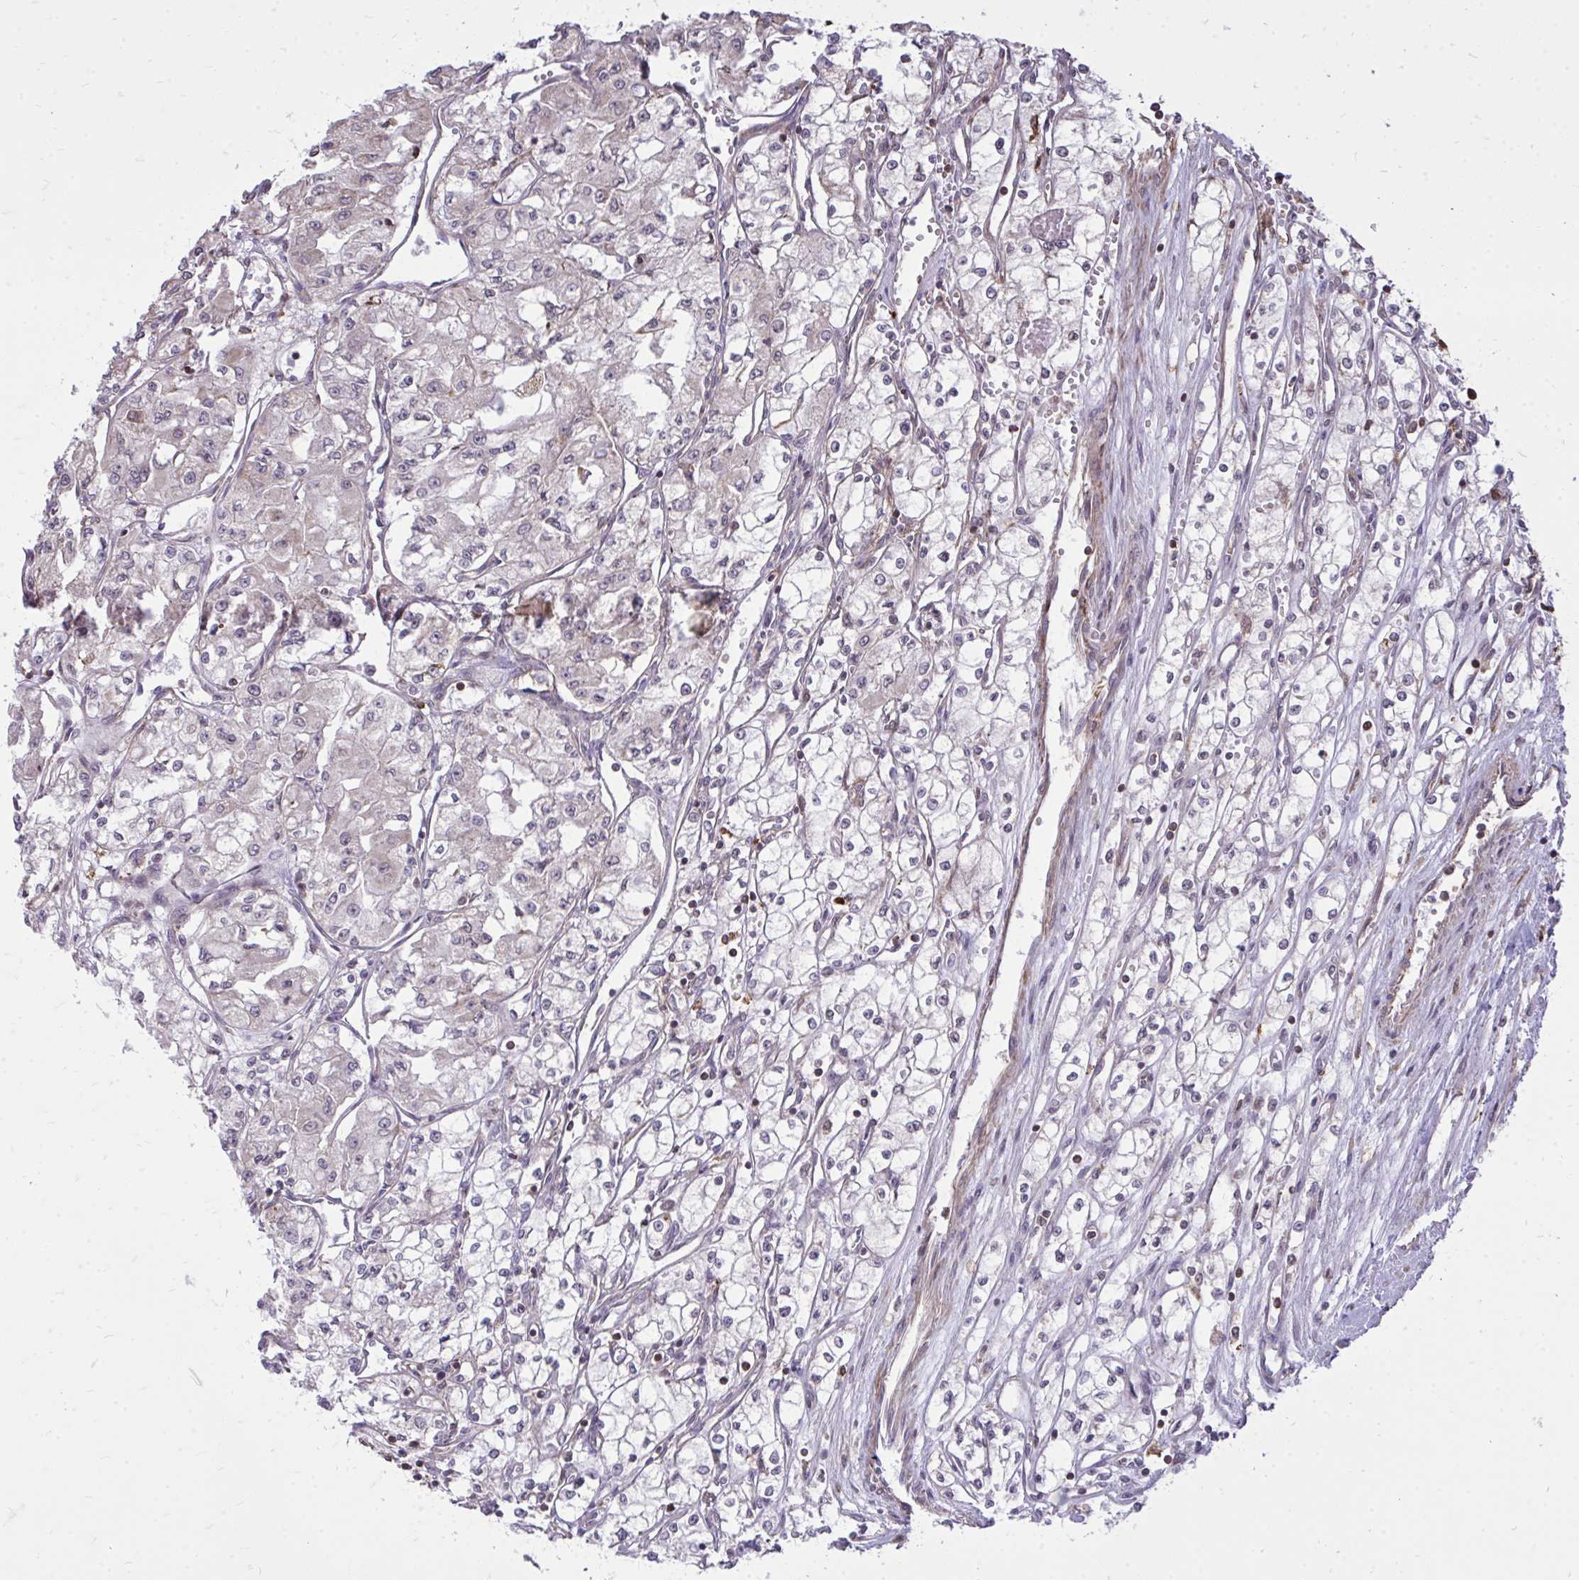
{"staining": {"intensity": "negative", "quantity": "none", "location": "none"}, "tissue": "renal cancer", "cell_type": "Tumor cells", "image_type": "cancer", "snomed": [{"axis": "morphology", "description": "Adenocarcinoma, NOS"}, {"axis": "topography", "description": "Kidney"}], "caption": "The IHC photomicrograph has no significant staining in tumor cells of renal cancer tissue.", "gene": "SLC7A5", "patient": {"sex": "male", "age": 59}}